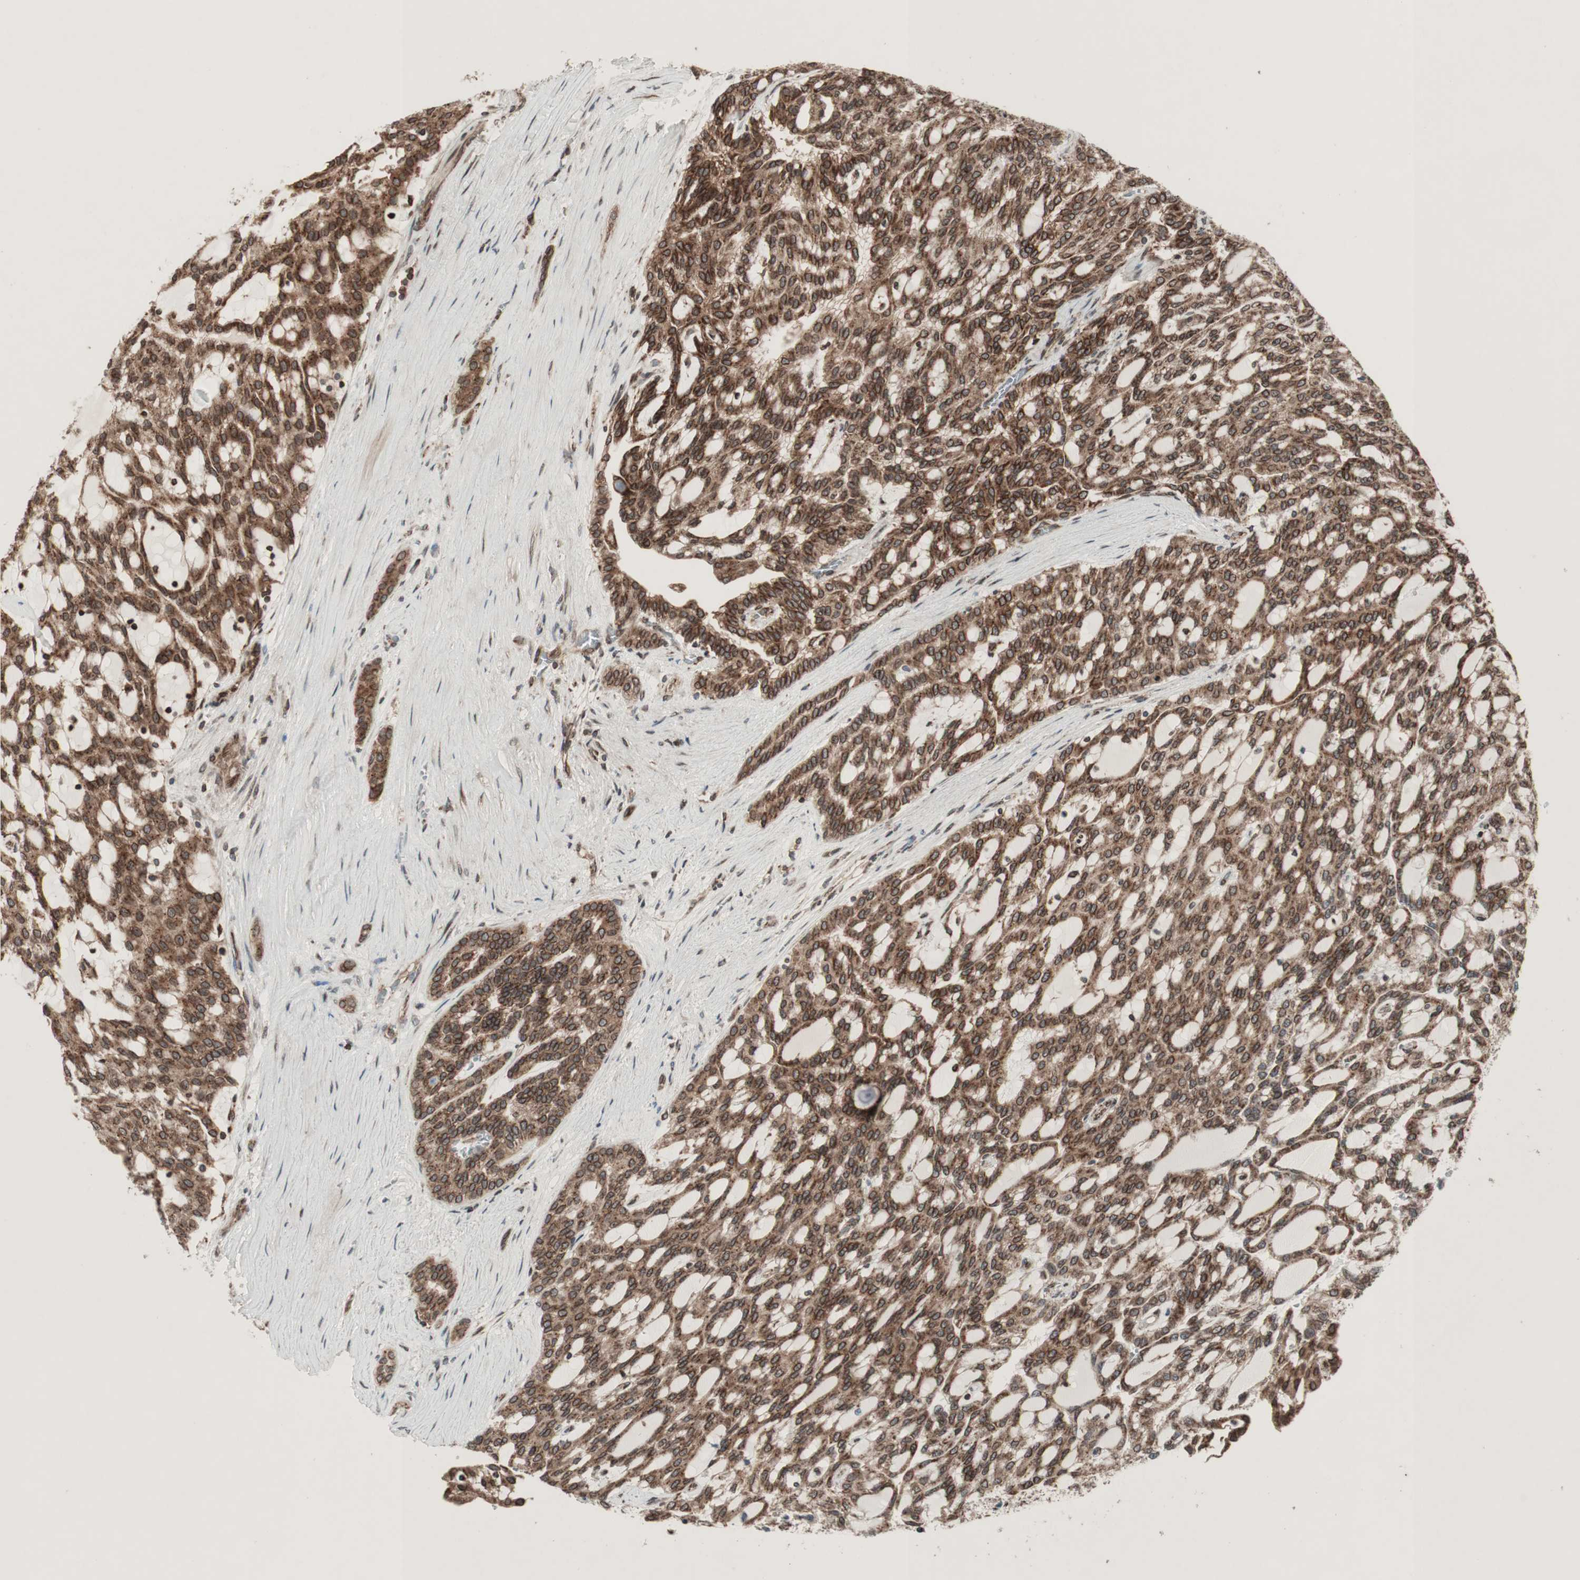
{"staining": {"intensity": "strong", "quantity": ">75%", "location": "cytoplasmic/membranous,nuclear"}, "tissue": "renal cancer", "cell_type": "Tumor cells", "image_type": "cancer", "snomed": [{"axis": "morphology", "description": "Adenocarcinoma, NOS"}, {"axis": "topography", "description": "Kidney"}], "caption": "Renal adenocarcinoma stained for a protein (brown) displays strong cytoplasmic/membranous and nuclear positive expression in approximately >75% of tumor cells.", "gene": "NUP62", "patient": {"sex": "male", "age": 63}}